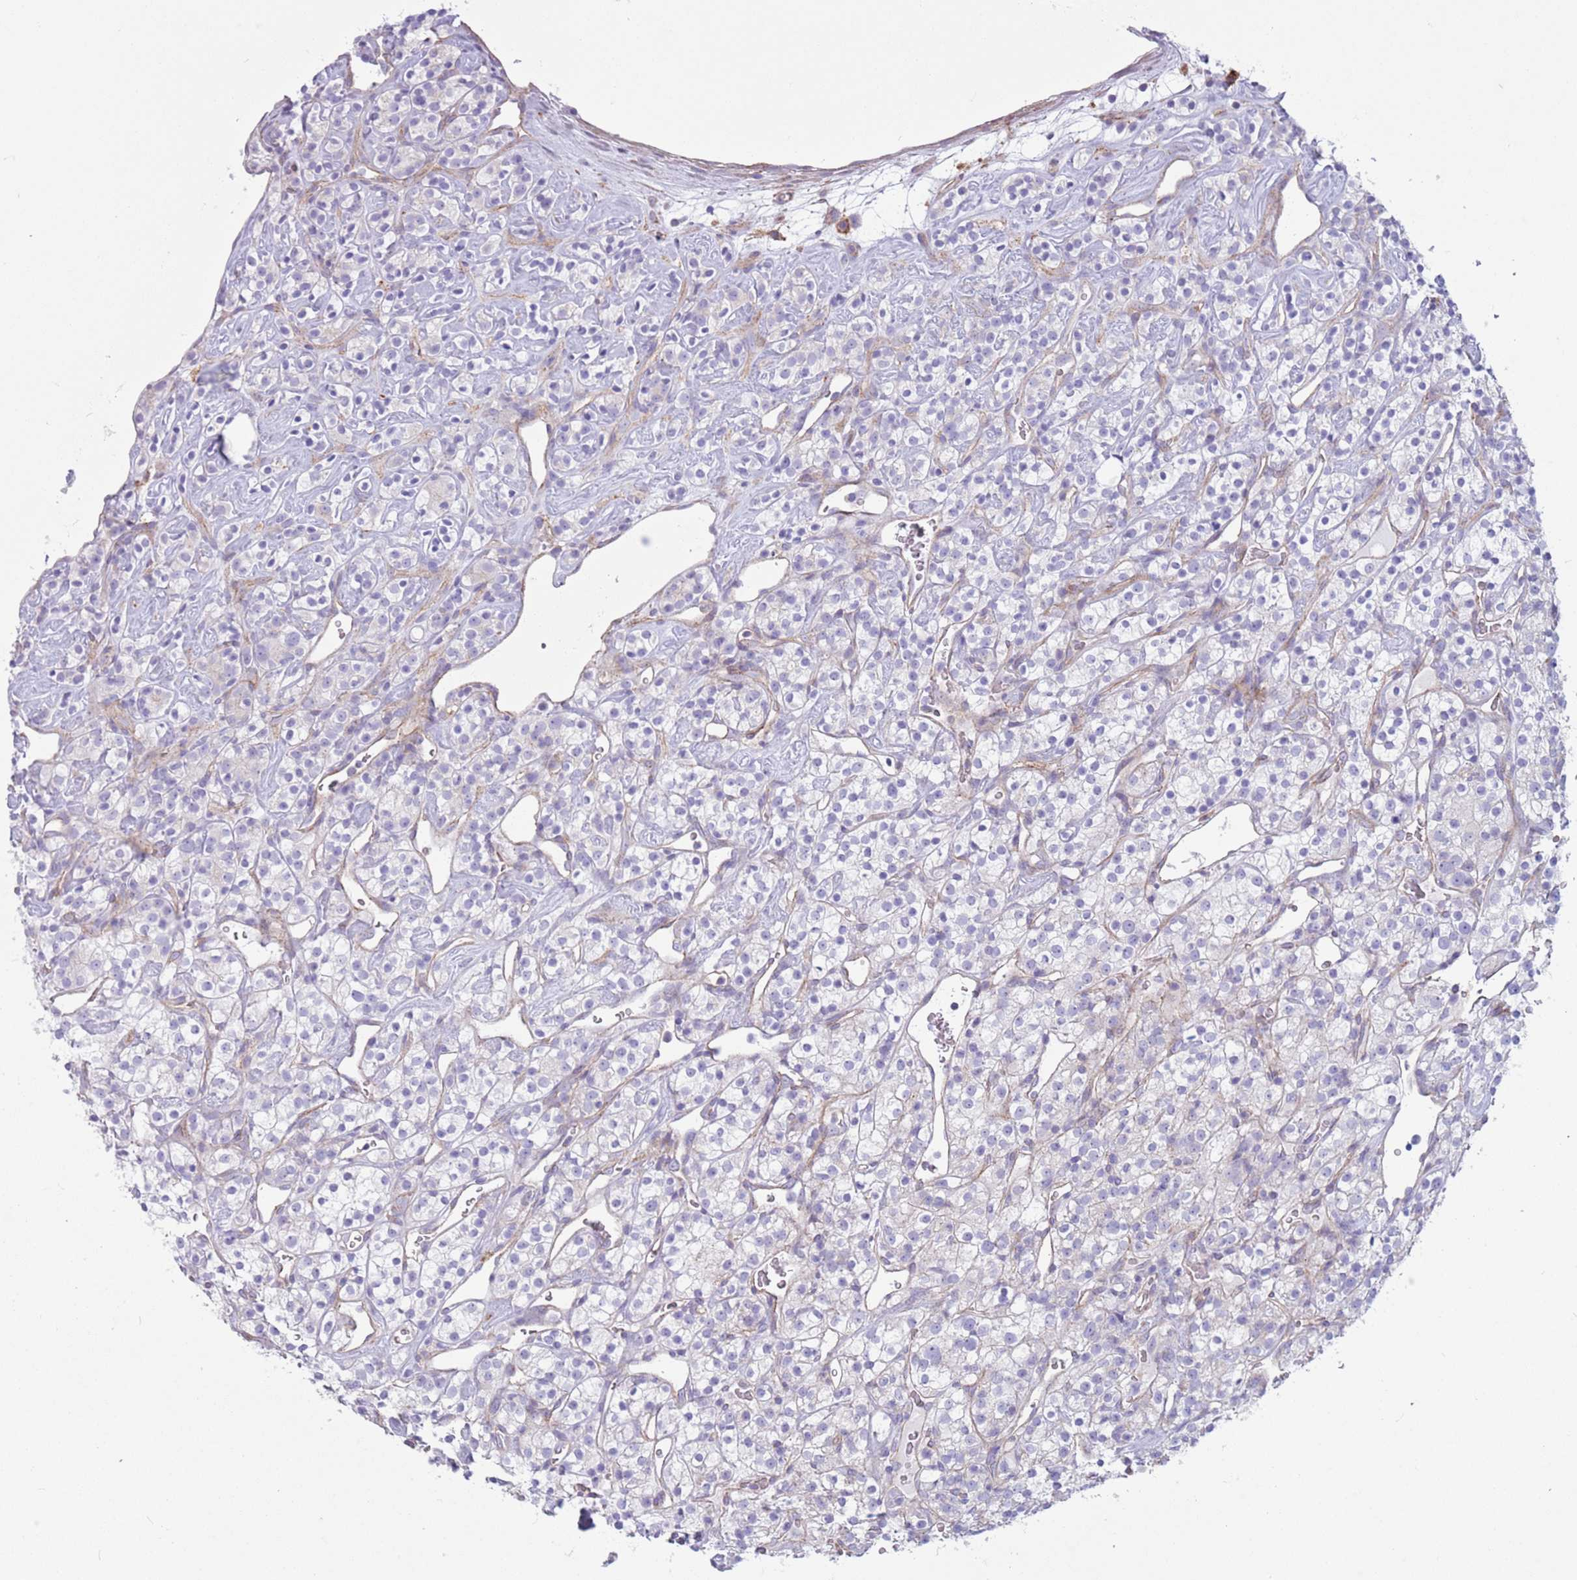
{"staining": {"intensity": "negative", "quantity": "none", "location": "none"}, "tissue": "renal cancer", "cell_type": "Tumor cells", "image_type": "cancer", "snomed": [{"axis": "morphology", "description": "Adenocarcinoma, NOS"}, {"axis": "topography", "description": "Kidney"}], "caption": "Protein analysis of renal cancer (adenocarcinoma) reveals no significant staining in tumor cells. (IHC, brightfield microscopy, high magnification).", "gene": "SNX6", "patient": {"sex": "male", "age": 77}}